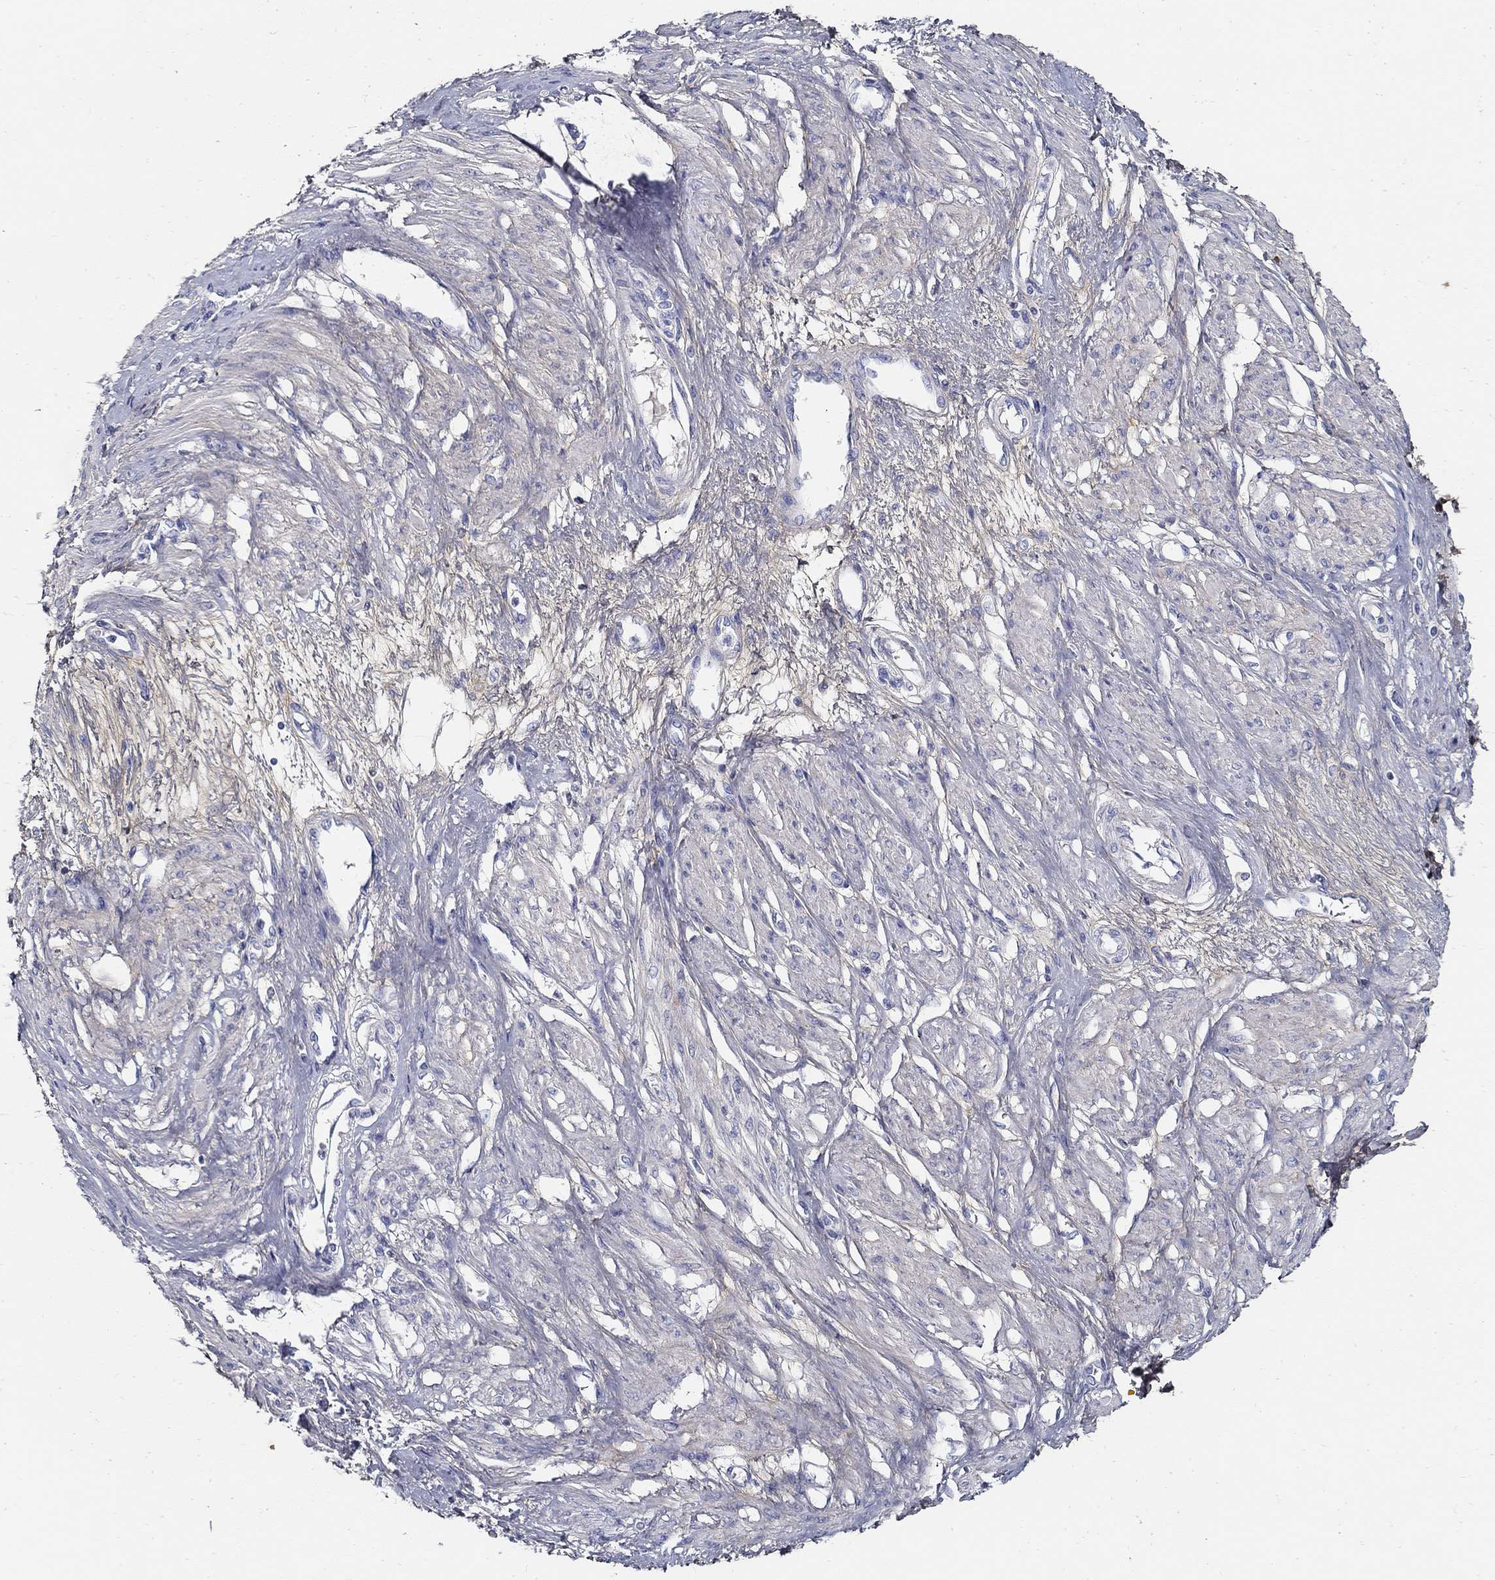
{"staining": {"intensity": "negative", "quantity": "none", "location": "none"}, "tissue": "smooth muscle", "cell_type": "Smooth muscle cells", "image_type": "normal", "snomed": [{"axis": "morphology", "description": "Normal tissue, NOS"}, {"axis": "topography", "description": "Smooth muscle"}, {"axis": "topography", "description": "Uterus"}], "caption": "Smooth muscle cells show no significant protein staining in unremarkable smooth muscle. (IHC, brightfield microscopy, high magnification).", "gene": "TGFBI", "patient": {"sex": "female", "age": 39}}